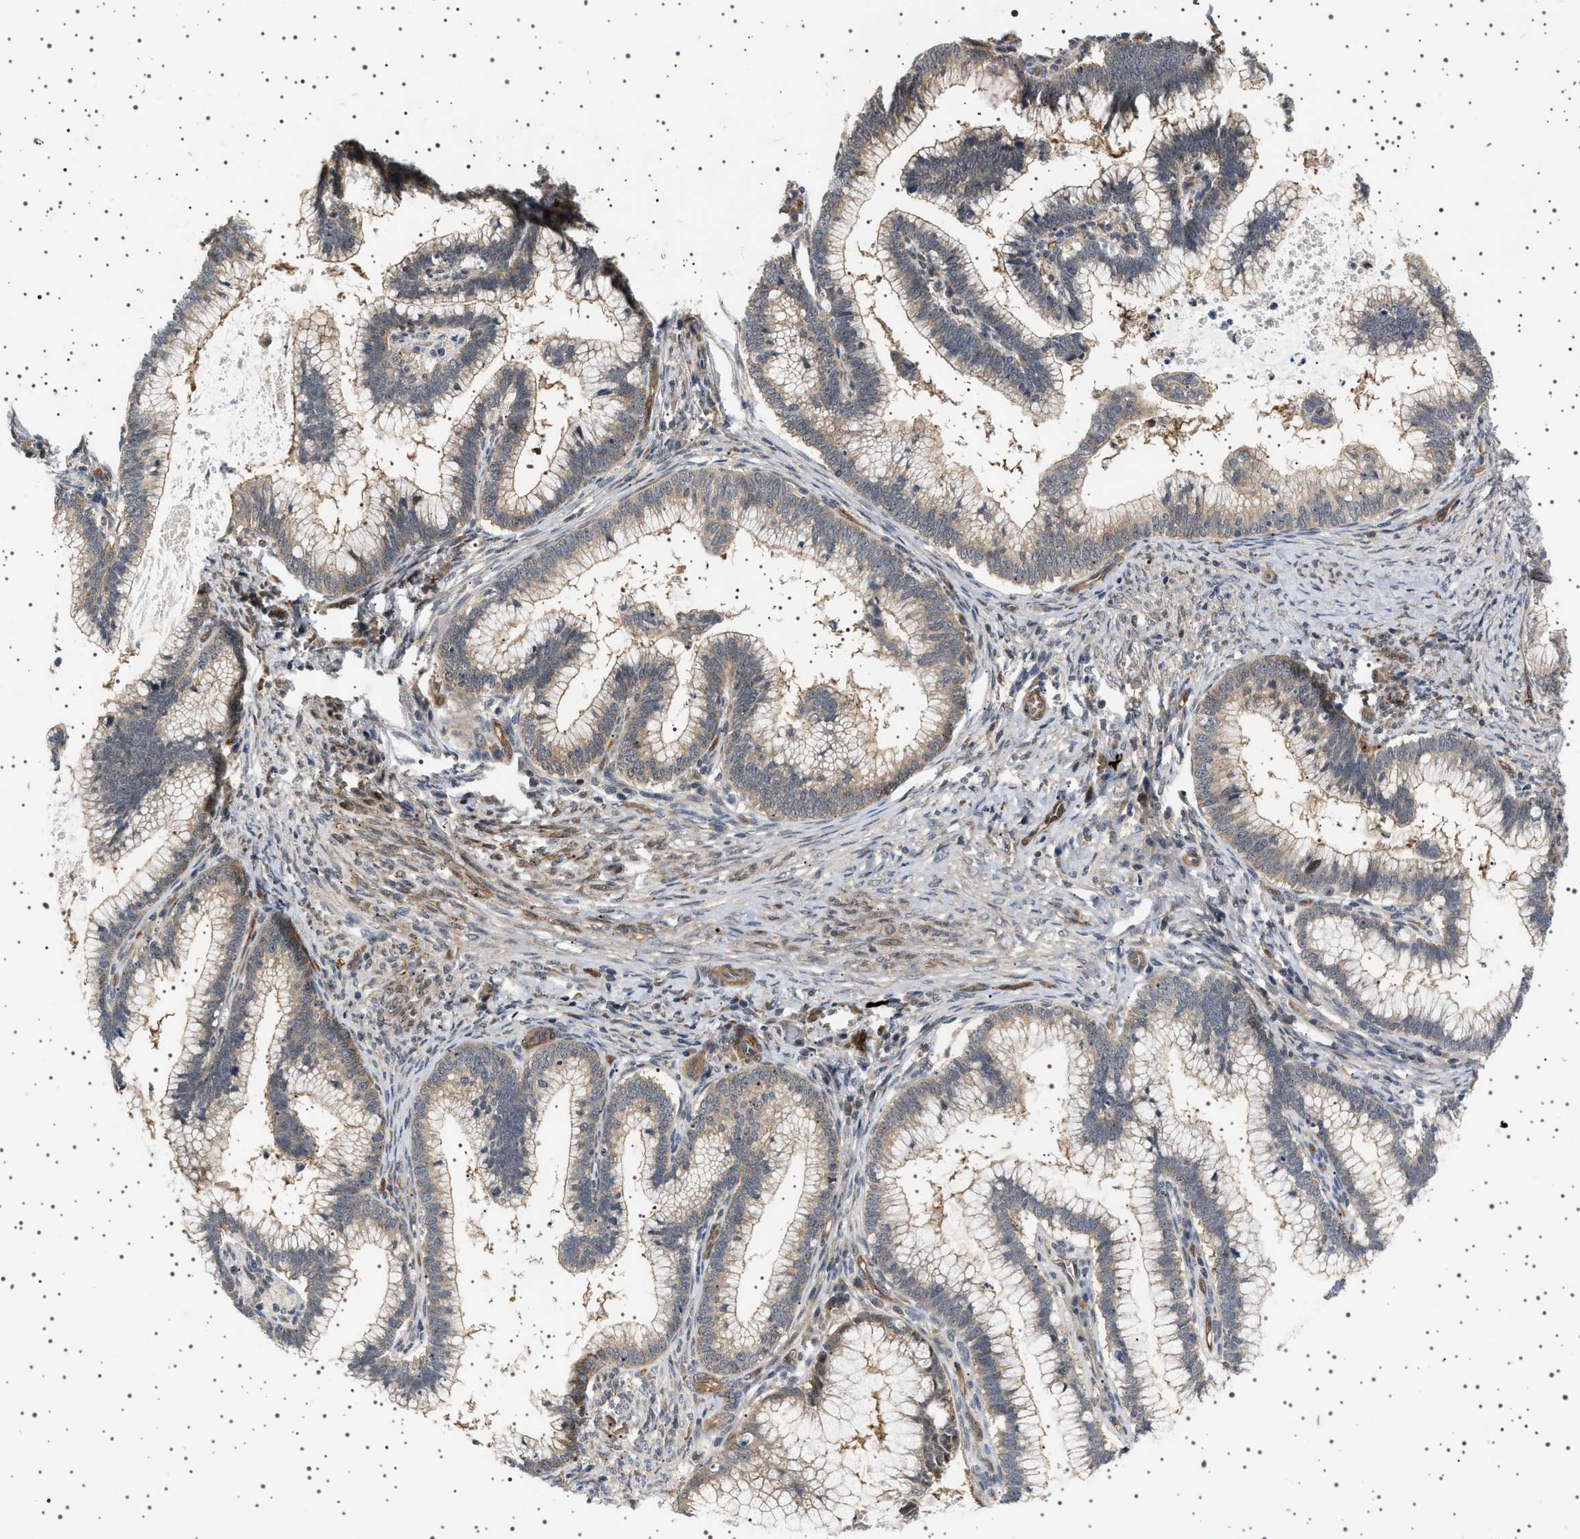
{"staining": {"intensity": "weak", "quantity": ">75%", "location": "cytoplasmic/membranous"}, "tissue": "cervical cancer", "cell_type": "Tumor cells", "image_type": "cancer", "snomed": [{"axis": "morphology", "description": "Adenocarcinoma, NOS"}, {"axis": "topography", "description": "Cervix"}], "caption": "Protein staining of adenocarcinoma (cervical) tissue shows weak cytoplasmic/membranous staining in approximately >75% of tumor cells. (DAB IHC, brown staining for protein, blue staining for nuclei).", "gene": "BAG3", "patient": {"sex": "female", "age": 36}}